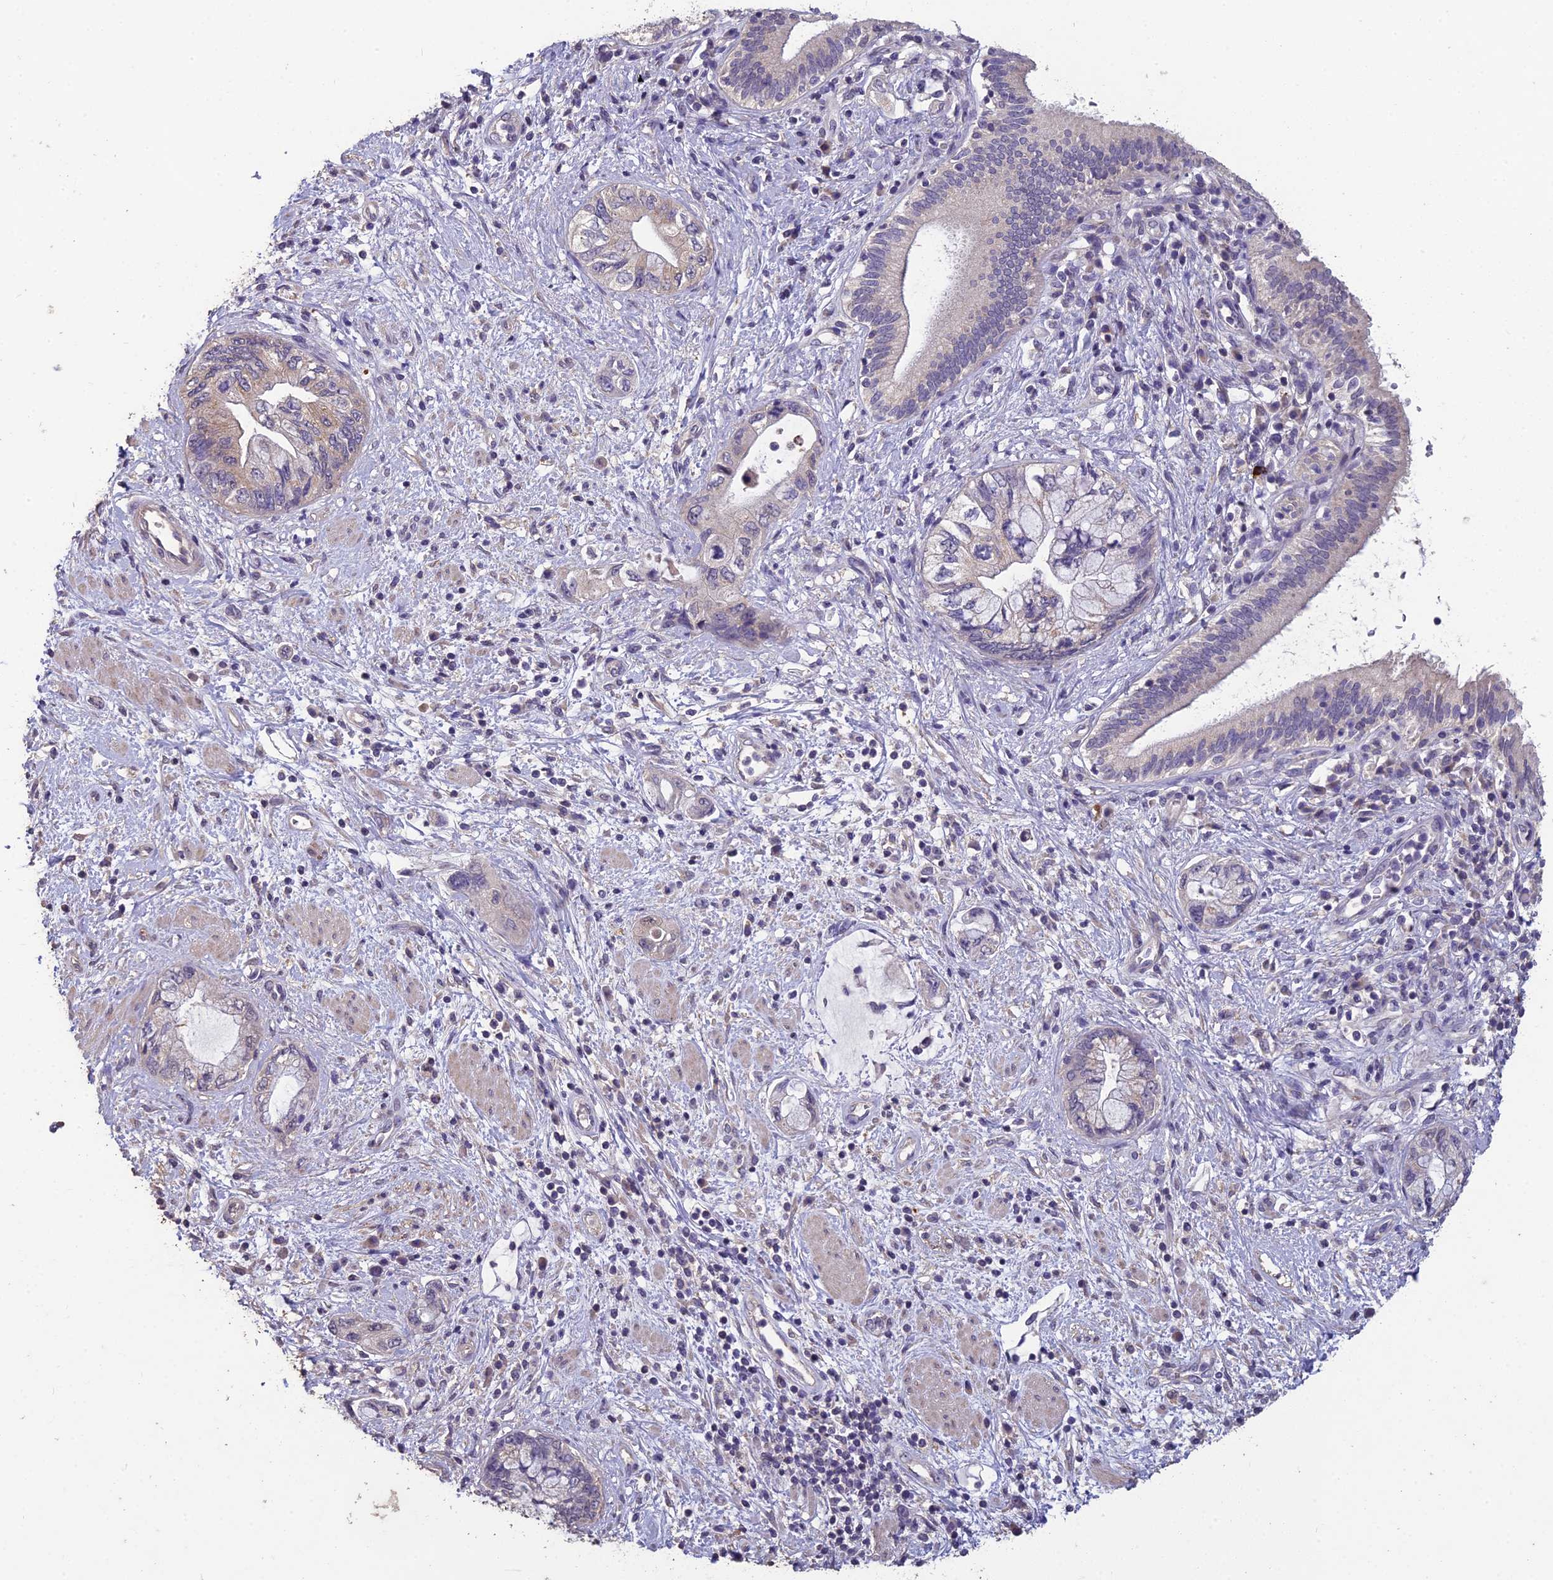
{"staining": {"intensity": "negative", "quantity": "none", "location": "none"}, "tissue": "pancreatic cancer", "cell_type": "Tumor cells", "image_type": "cancer", "snomed": [{"axis": "morphology", "description": "Adenocarcinoma, NOS"}, {"axis": "topography", "description": "Pancreas"}], "caption": "Micrograph shows no protein staining in tumor cells of adenocarcinoma (pancreatic) tissue.", "gene": "CEACAM16", "patient": {"sex": "female", "age": 73}}